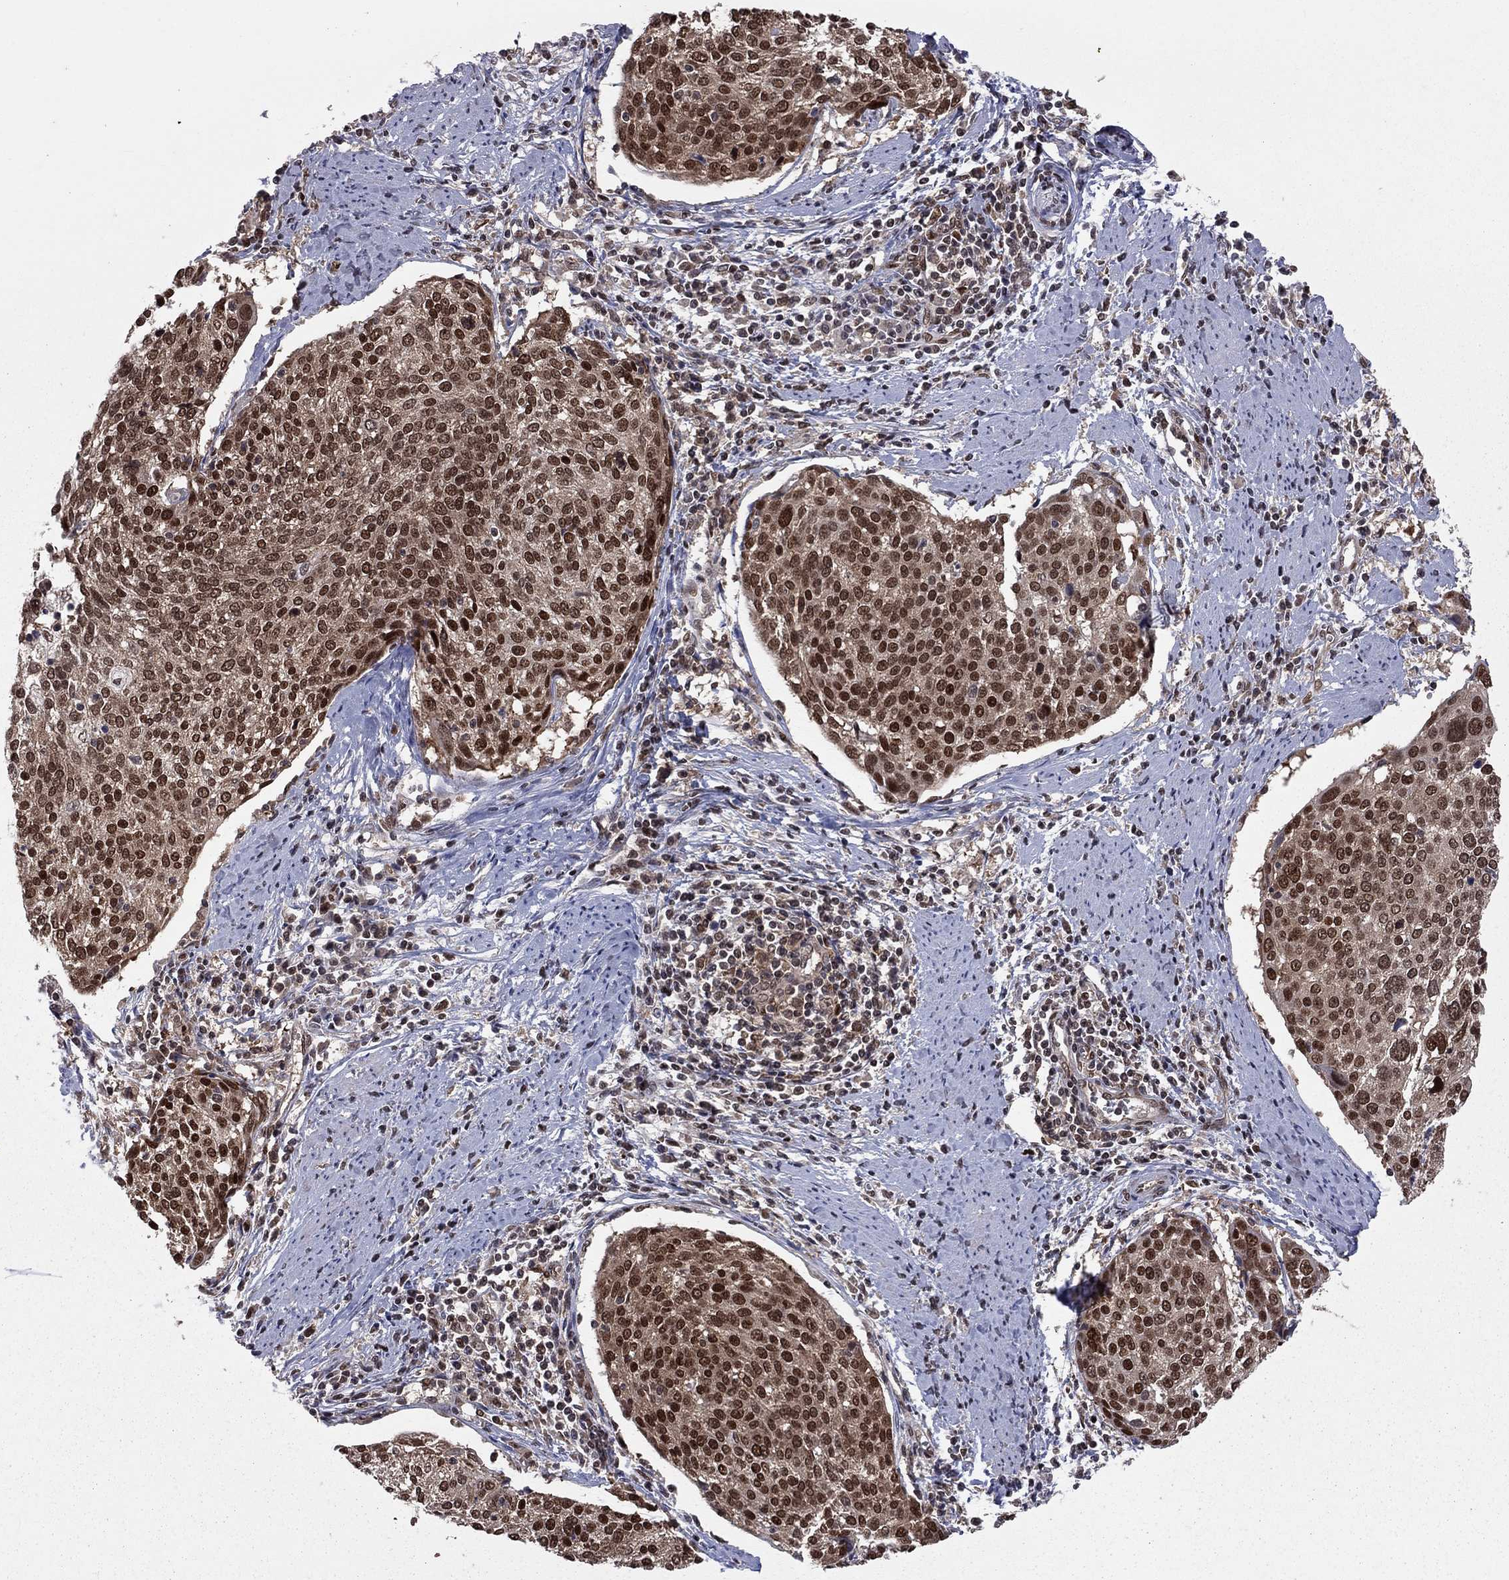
{"staining": {"intensity": "strong", "quantity": "25%-75%", "location": "nuclear"}, "tissue": "cervical cancer", "cell_type": "Tumor cells", "image_type": "cancer", "snomed": [{"axis": "morphology", "description": "Squamous cell carcinoma, NOS"}, {"axis": "topography", "description": "Cervix"}], "caption": "This photomicrograph displays cervical cancer (squamous cell carcinoma) stained with immunohistochemistry to label a protein in brown. The nuclear of tumor cells show strong positivity for the protein. Nuclei are counter-stained blue.", "gene": "SAP30L", "patient": {"sex": "female", "age": 39}}